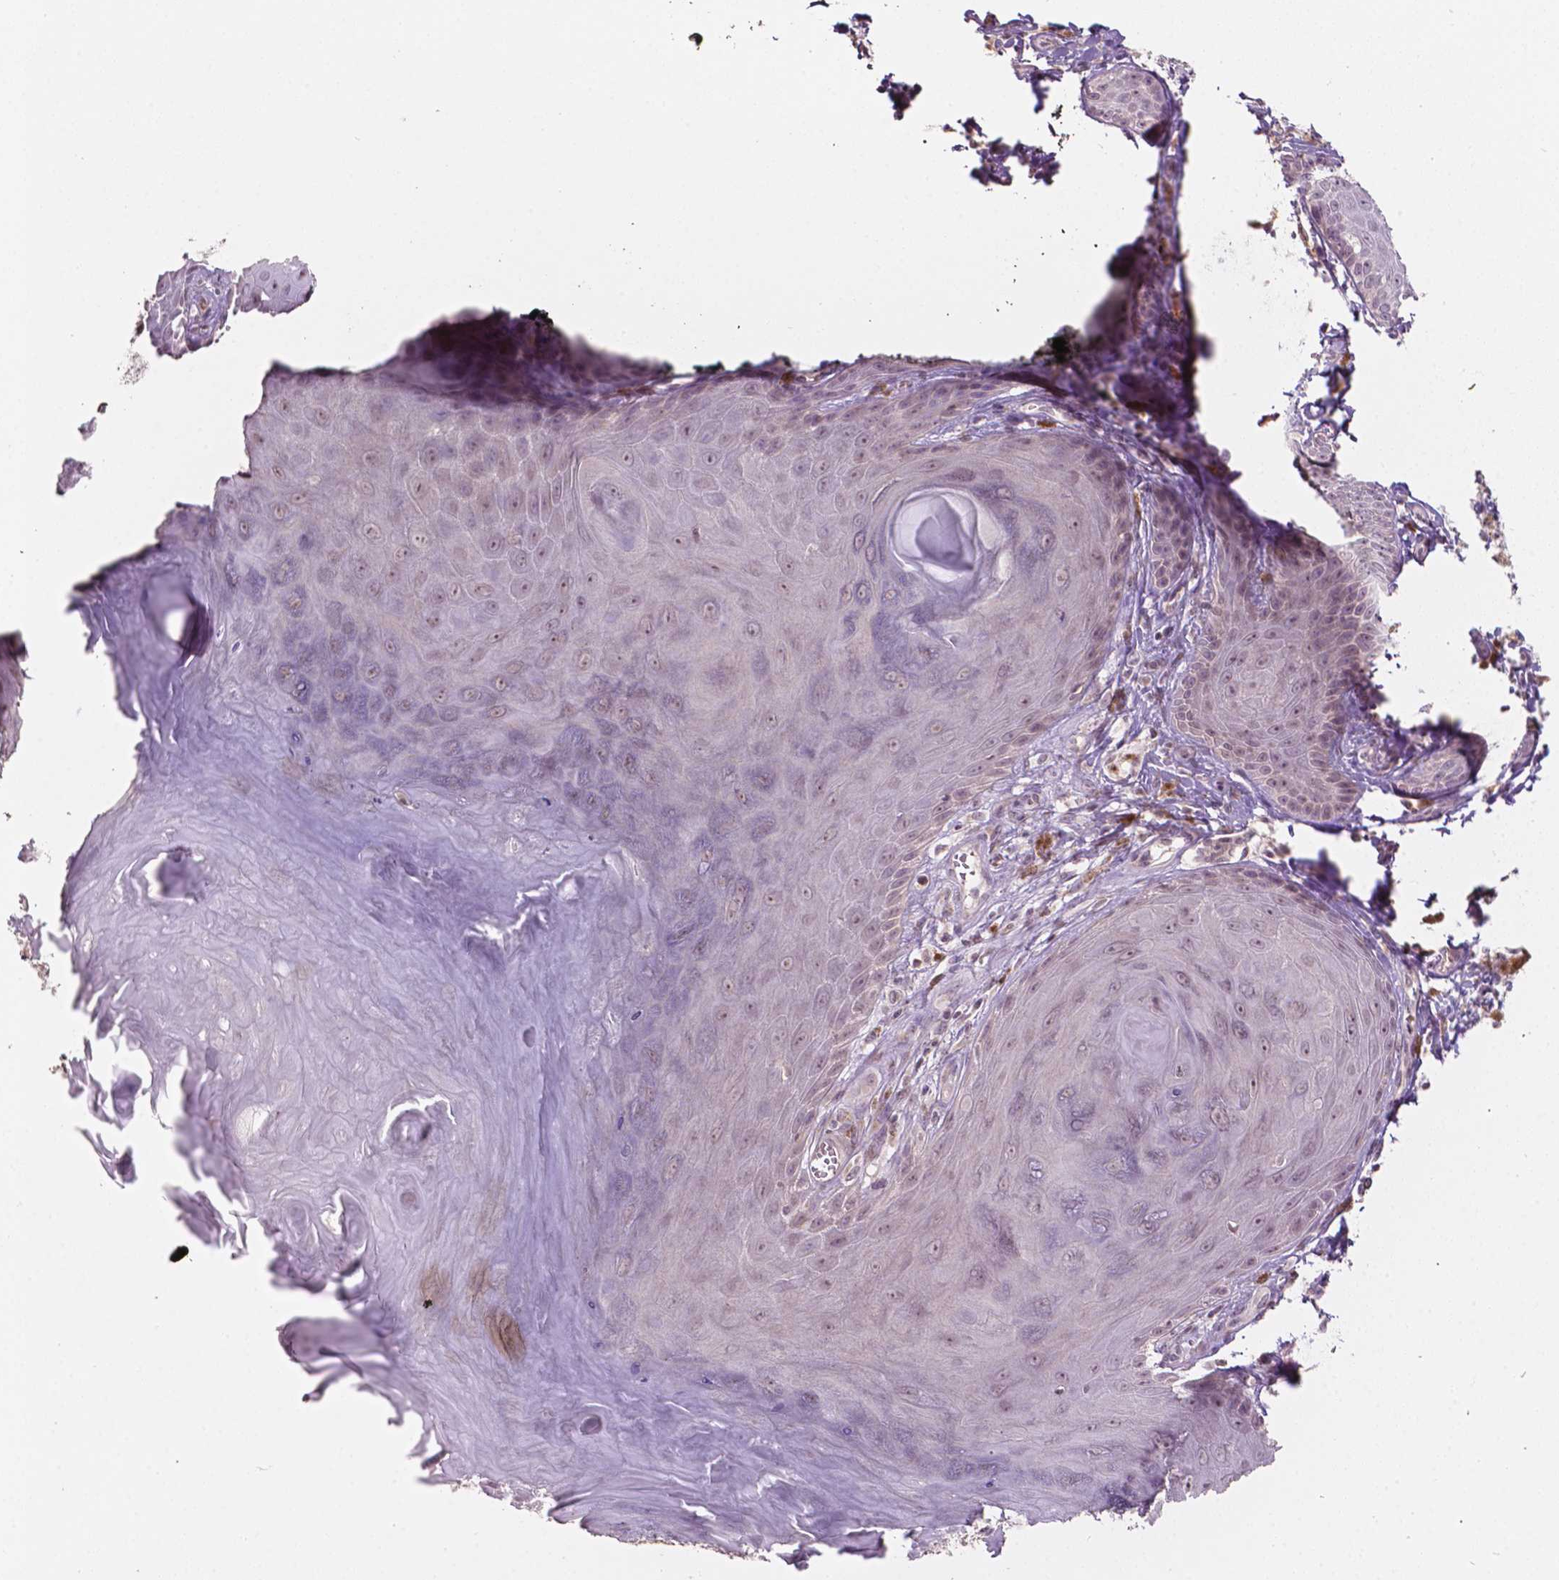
{"staining": {"intensity": "moderate", "quantity": ">75%", "location": "nuclear"}, "tissue": "melanoma", "cell_type": "Tumor cells", "image_type": "cancer", "snomed": [{"axis": "morphology", "description": "Malignant melanoma, NOS"}, {"axis": "topography", "description": "Skin"}], "caption": "Tumor cells reveal medium levels of moderate nuclear staining in approximately >75% of cells in malignant melanoma.", "gene": "NOS1AP", "patient": {"sex": "female", "age": 80}}